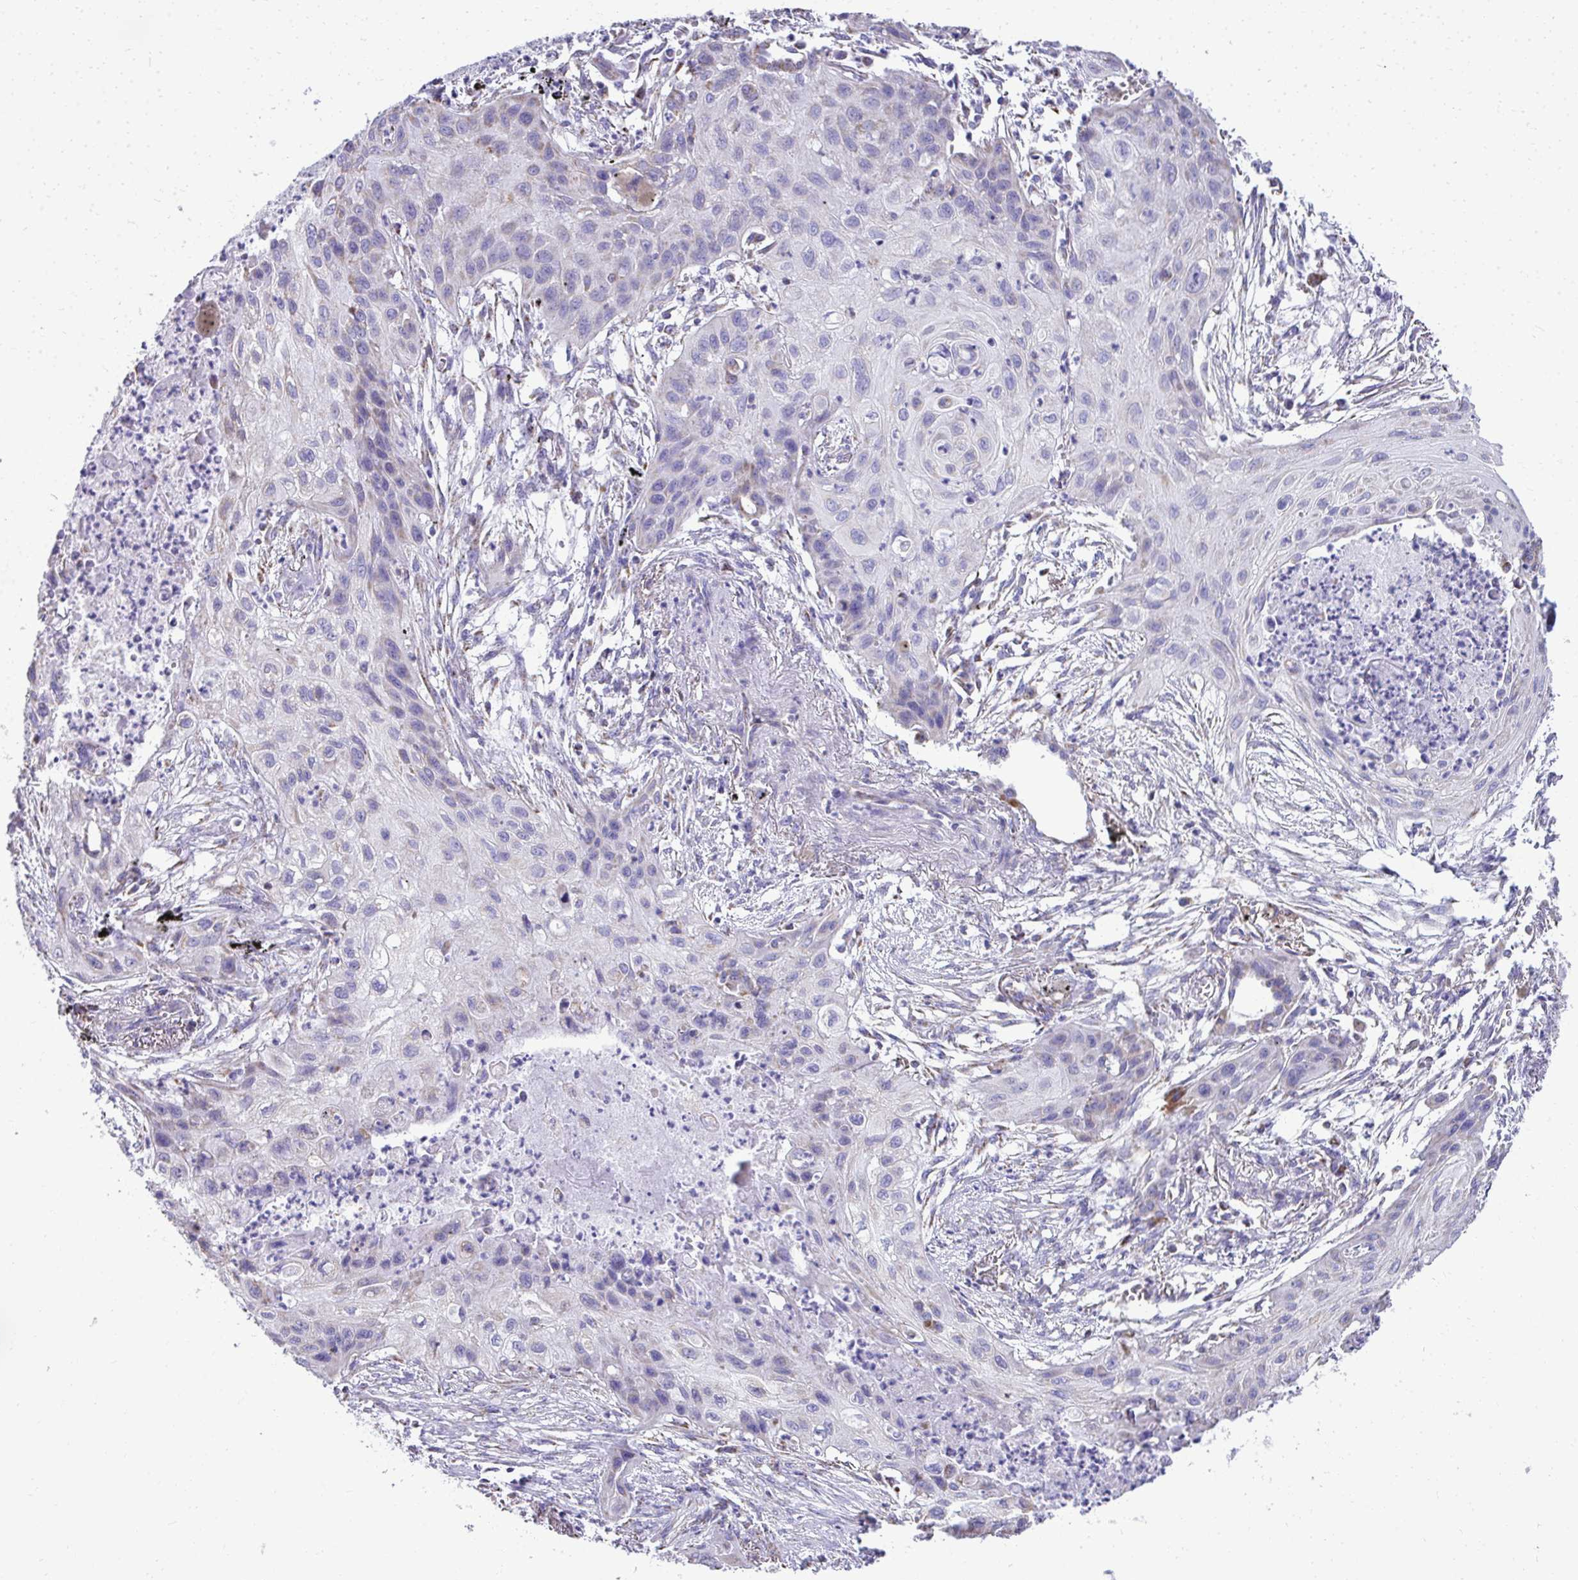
{"staining": {"intensity": "negative", "quantity": "none", "location": "none"}, "tissue": "lung cancer", "cell_type": "Tumor cells", "image_type": "cancer", "snomed": [{"axis": "morphology", "description": "Squamous cell carcinoma, NOS"}, {"axis": "topography", "description": "Lung"}], "caption": "DAB immunohistochemical staining of human squamous cell carcinoma (lung) reveals no significant staining in tumor cells.", "gene": "MPZL2", "patient": {"sex": "male", "age": 71}}